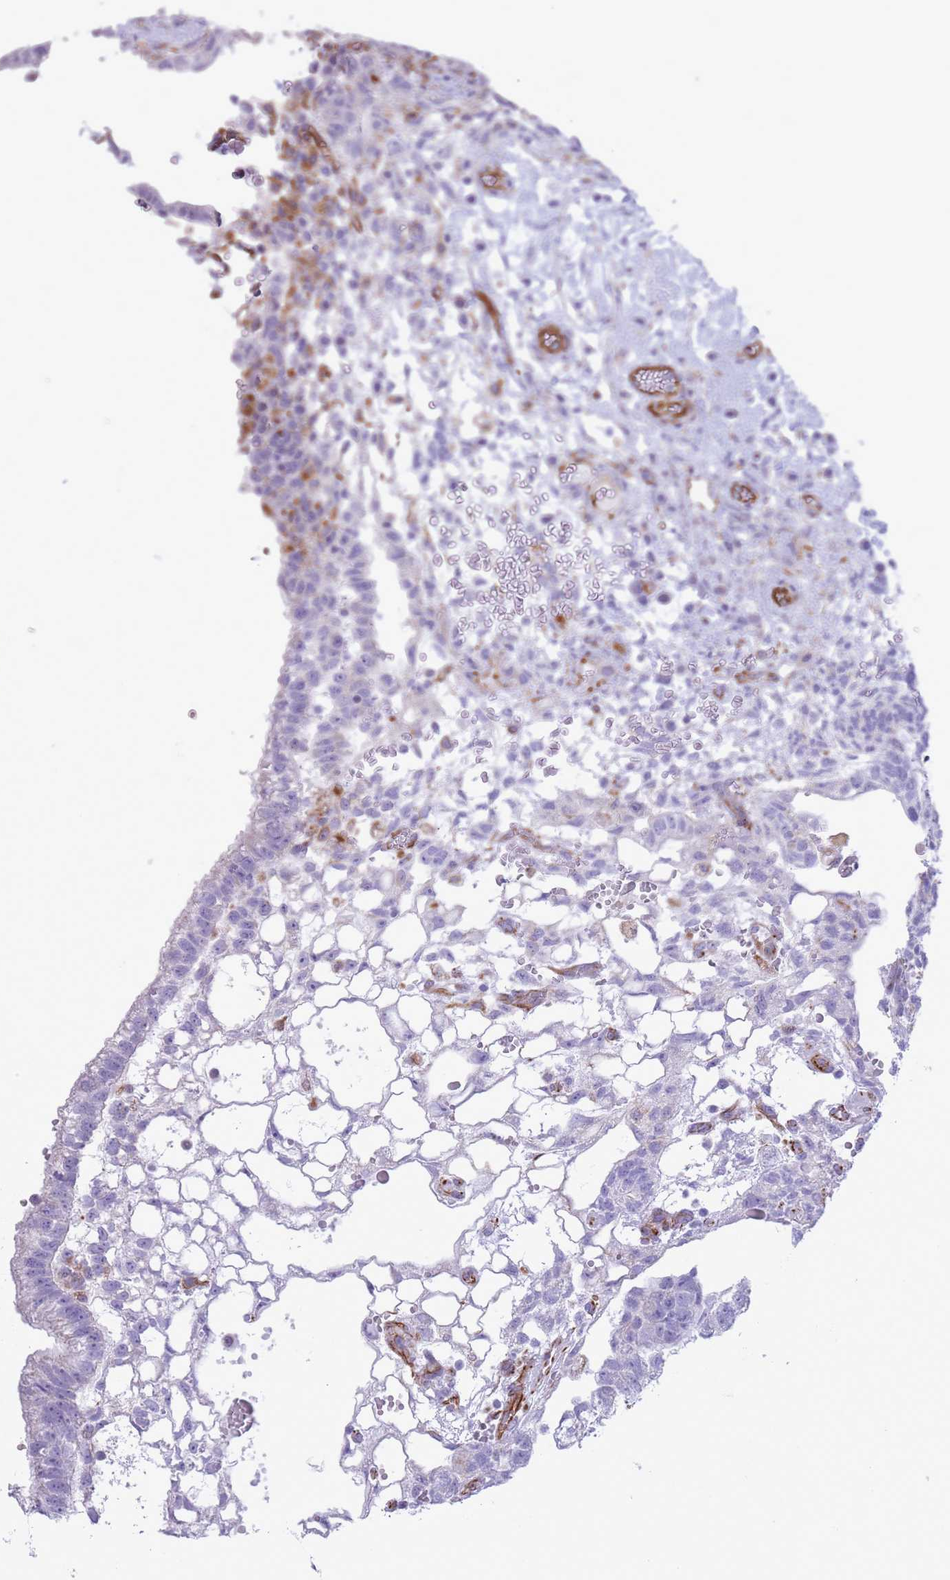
{"staining": {"intensity": "negative", "quantity": "none", "location": "none"}, "tissue": "testis cancer", "cell_type": "Tumor cells", "image_type": "cancer", "snomed": [{"axis": "morphology", "description": "Normal tissue, NOS"}, {"axis": "morphology", "description": "Carcinoma, Embryonal, NOS"}, {"axis": "topography", "description": "Testis"}], "caption": "Testis embryonal carcinoma was stained to show a protein in brown. There is no significant positivity in tumor cells.", "gene": "PTCD1", "patient": {"sex": "male", "age": 32}}